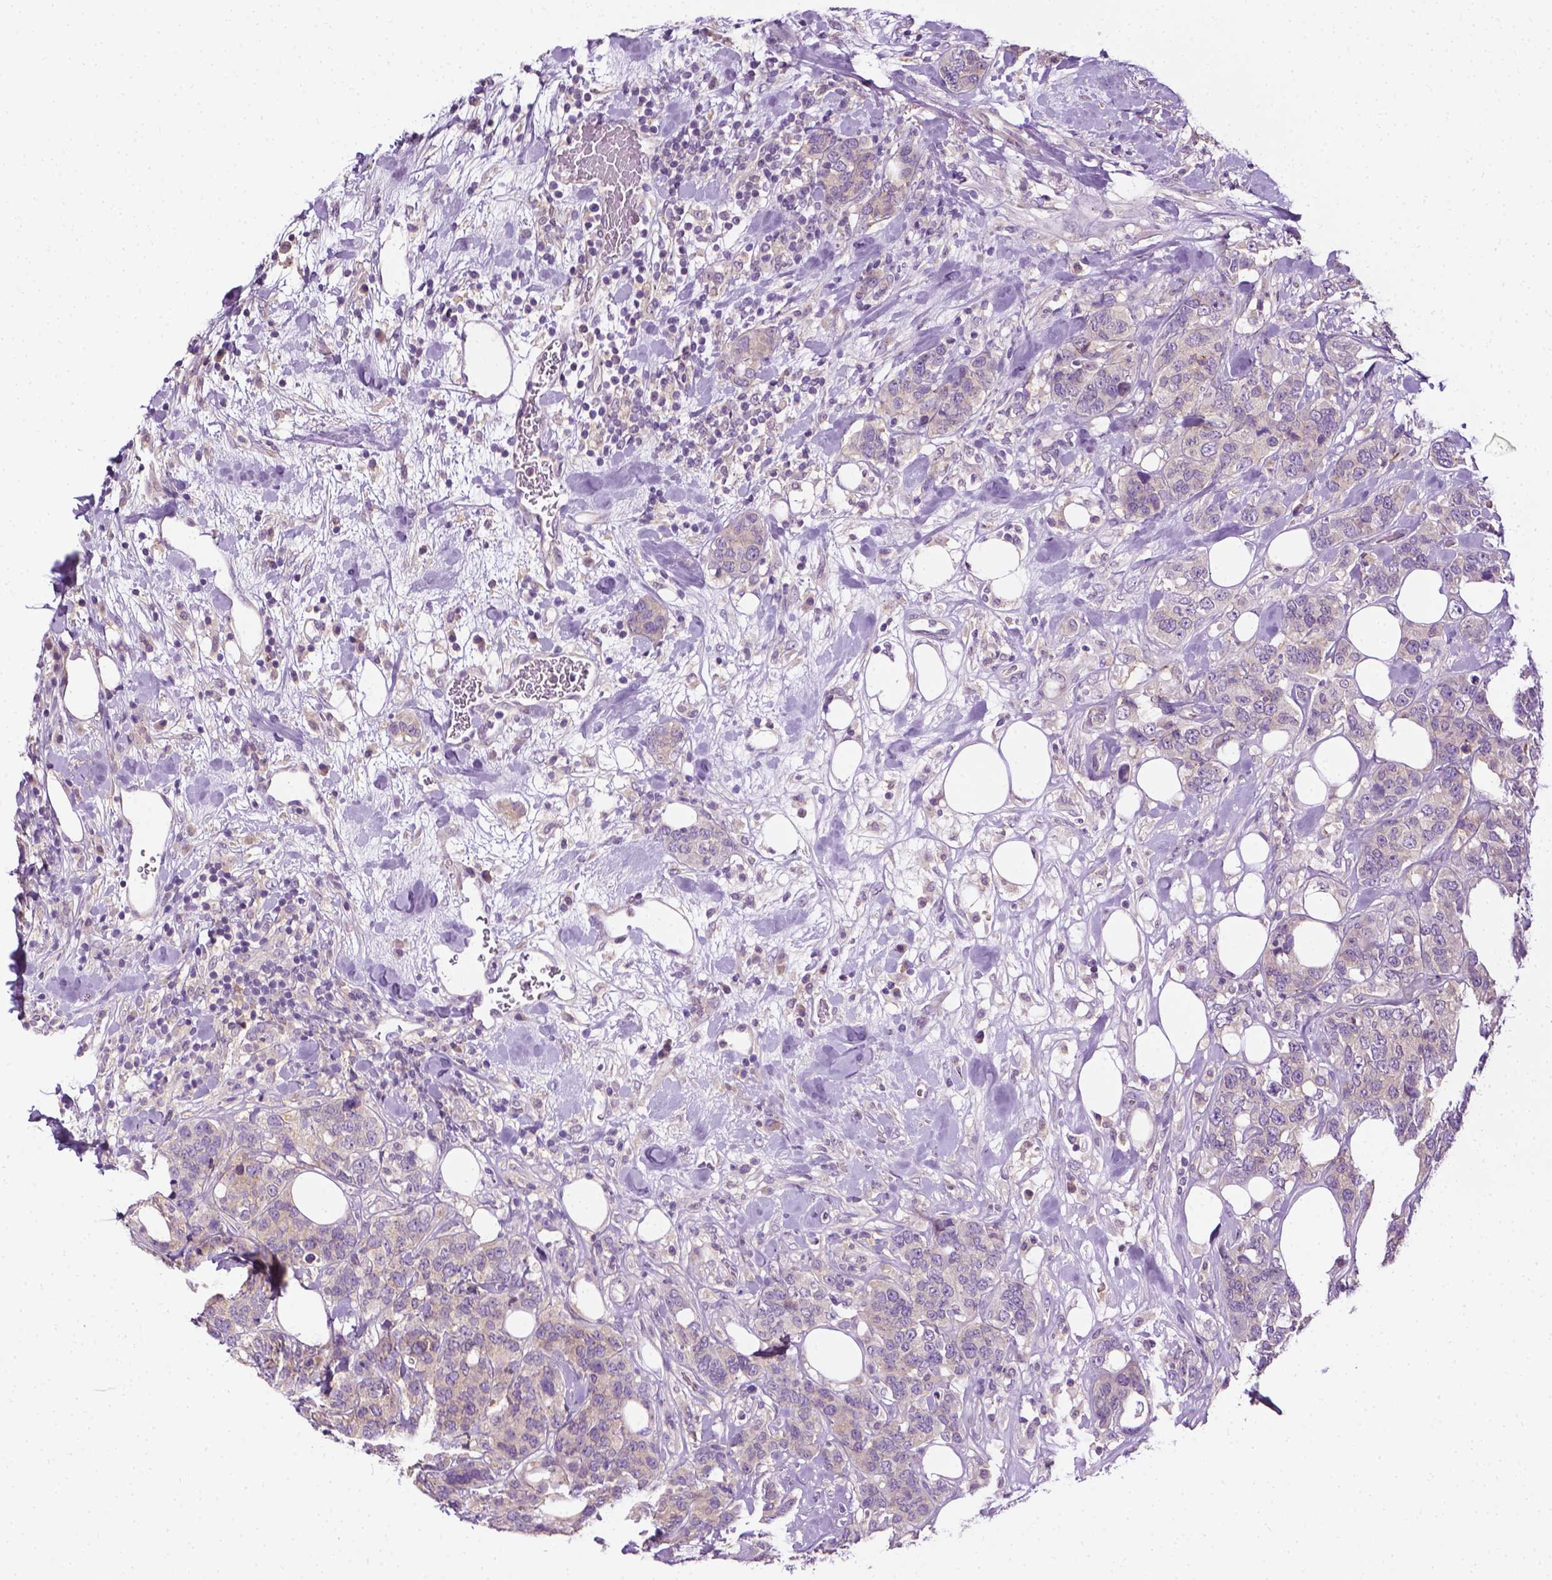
{"staining": {"intensity": "negative", "quantity": "none", "location": "none"}, "tissue": "breast cancer", "cell_type": "Tumor cells", "image_type": "cancer", "snomed": [{"axis": "morphology", "description": "Lobular carcinoma"}, {"axis": "topography", "description": "Breast"}], "caption": "The photomicrograph demonstrates no significant expression in tumor cells of breast lobular carcinoma.", "gene": "MCOLN3", "patient": {"sex": "female", "age": 59}}